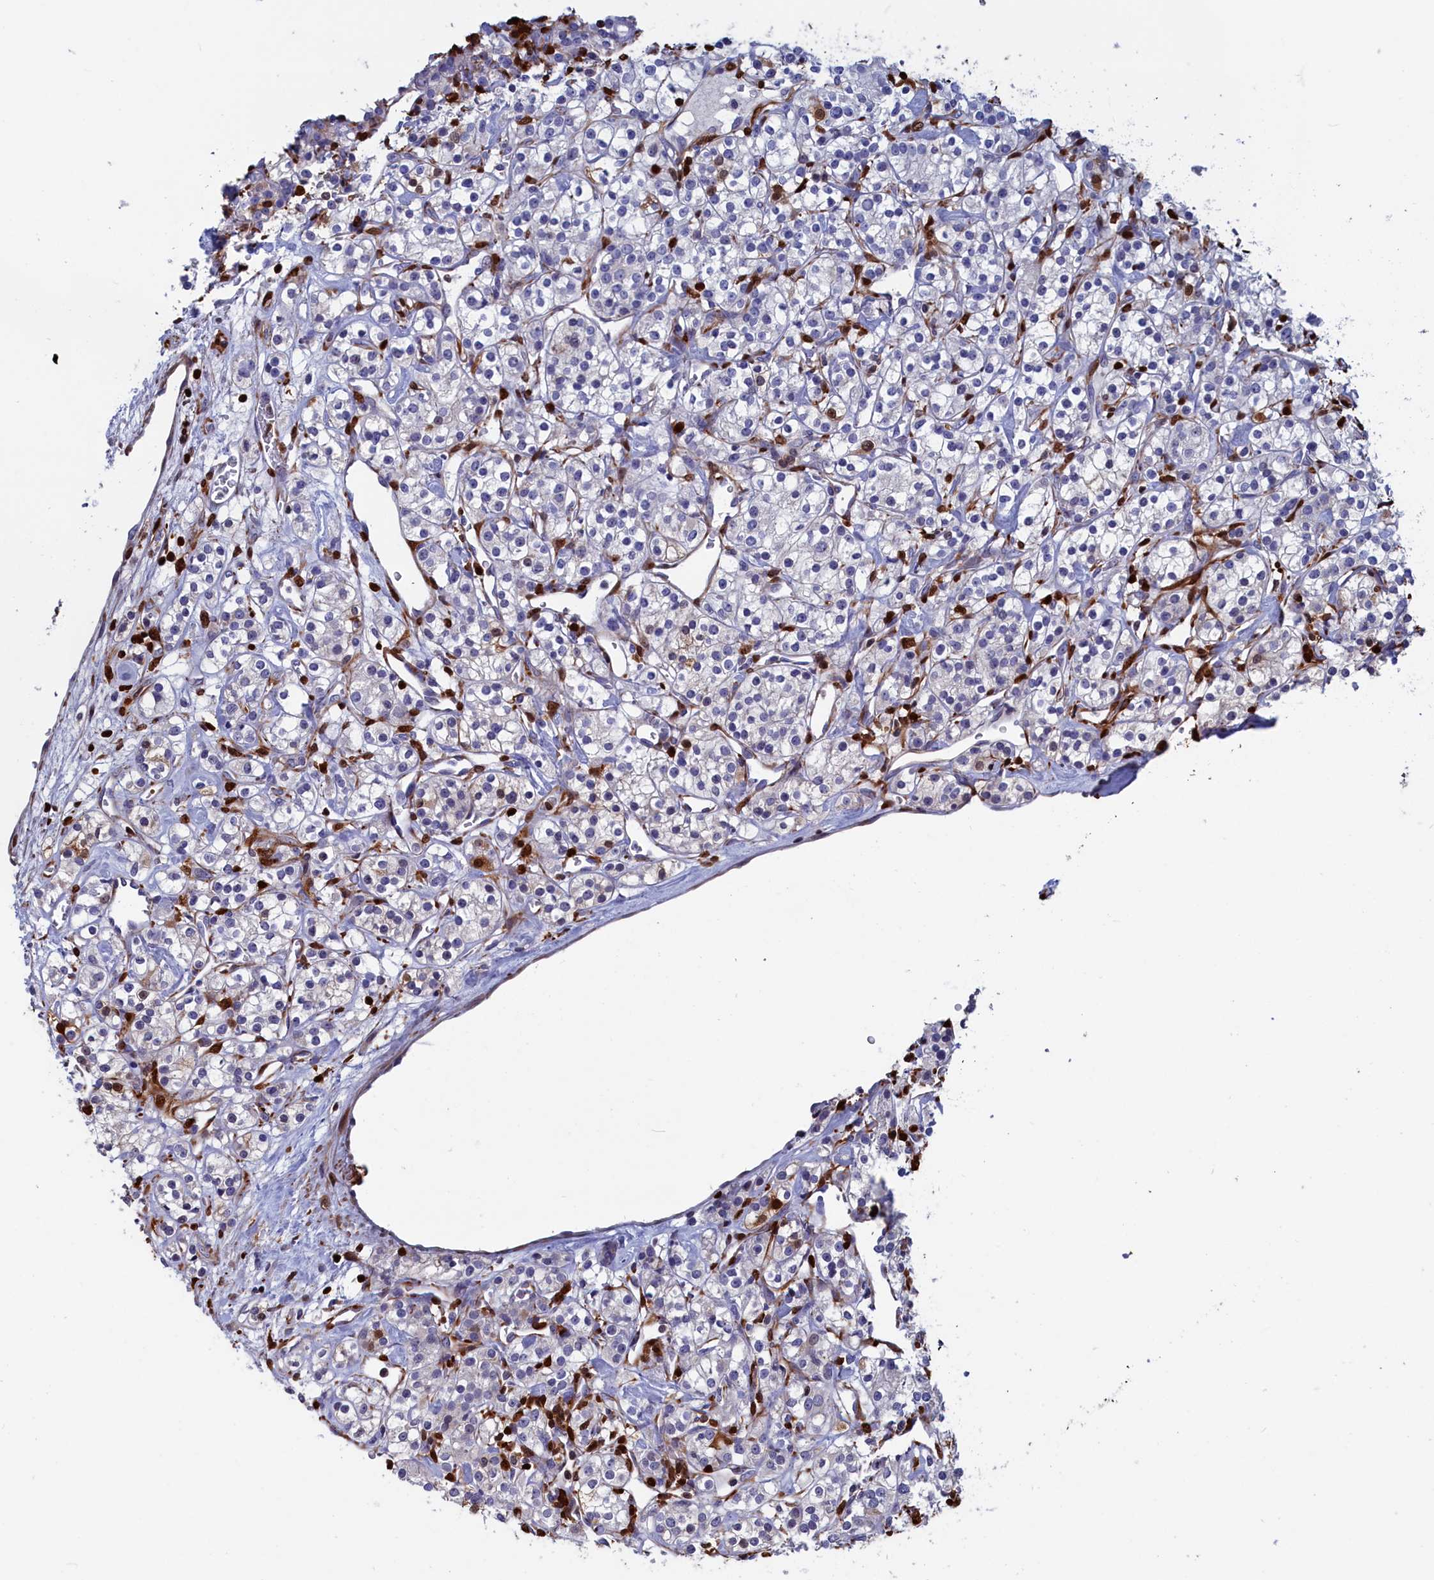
{"staining": {"intensity": "moderate", "quantity": "<25%", "location": "nuclear"}, "tissue": "renal cancer", "cell_type": "Tumor cells", "image_type": "cancer", "snomed": [{"axis": "morphology", "description": "Adenocarcinoma, NOS"}, {"axis": "topography", "description": "Kidney"}], "caption": "Moderate nuclear protein positivity is present in approximately <25% of tumor cells in renal cancer (adenocarcinoma).", "gene": "CRIP1", "patient": {"sex": "male", "age": 77}}